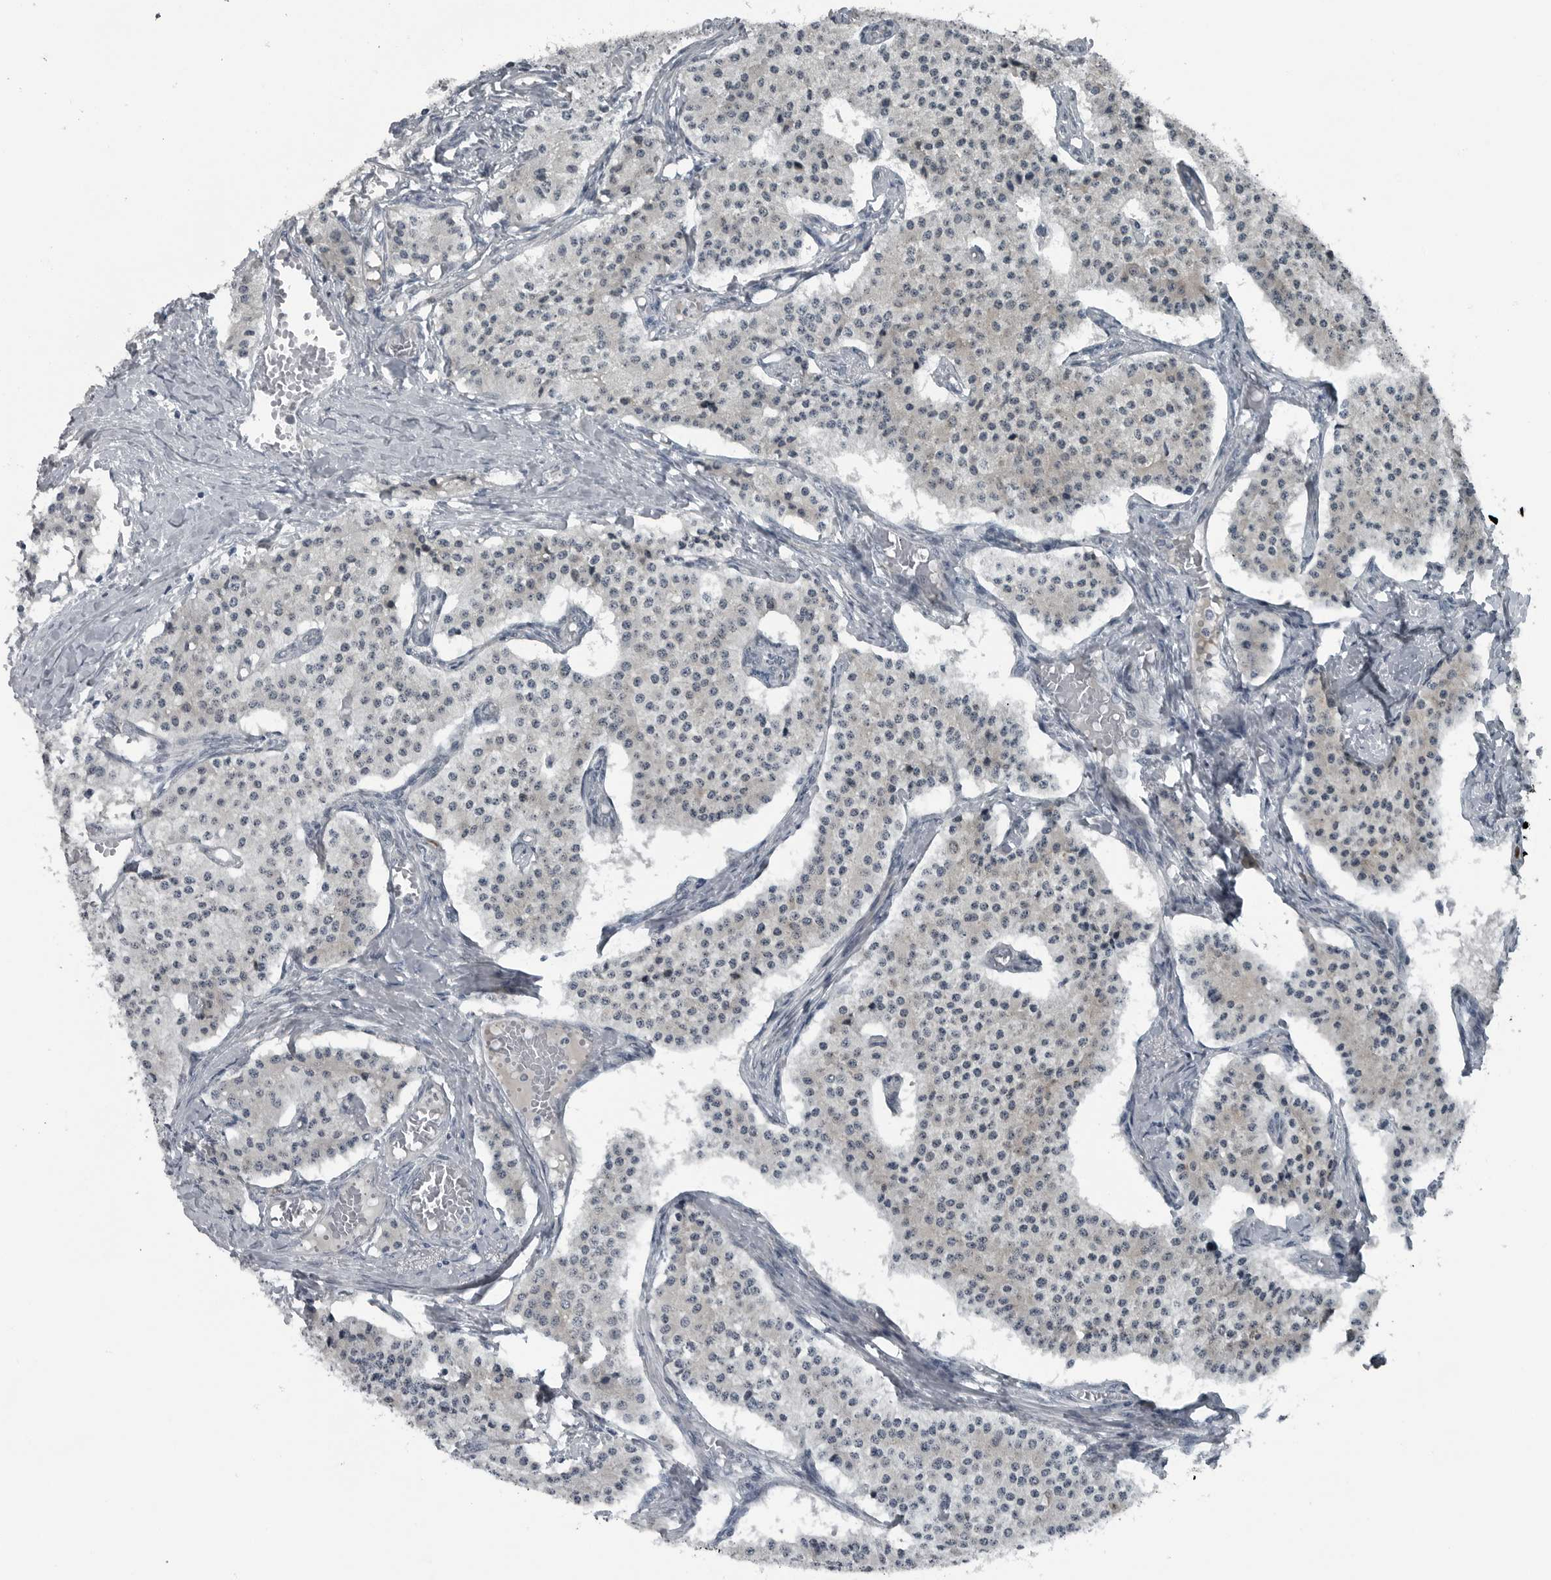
{"staining": {"intensity": "negative", "quantity": "none", "location": "none"}, "tissue": "carcinoid", "cell_type": "Tumor cells", "image_type": "cancer", "snomed": [{"axis": "morphology", "description": "Carcinoid, malignant, NOS"}, {"axis": "topography", "description": "Colon"}], "caption": "Immunohistochemistry micrograph of human carcinoid (malignant) stained for a protein (brown), which exhibits no expression in tumor cells.", "gene": "DNAAF11", "patient": {"sex": "female", "age": 52}}